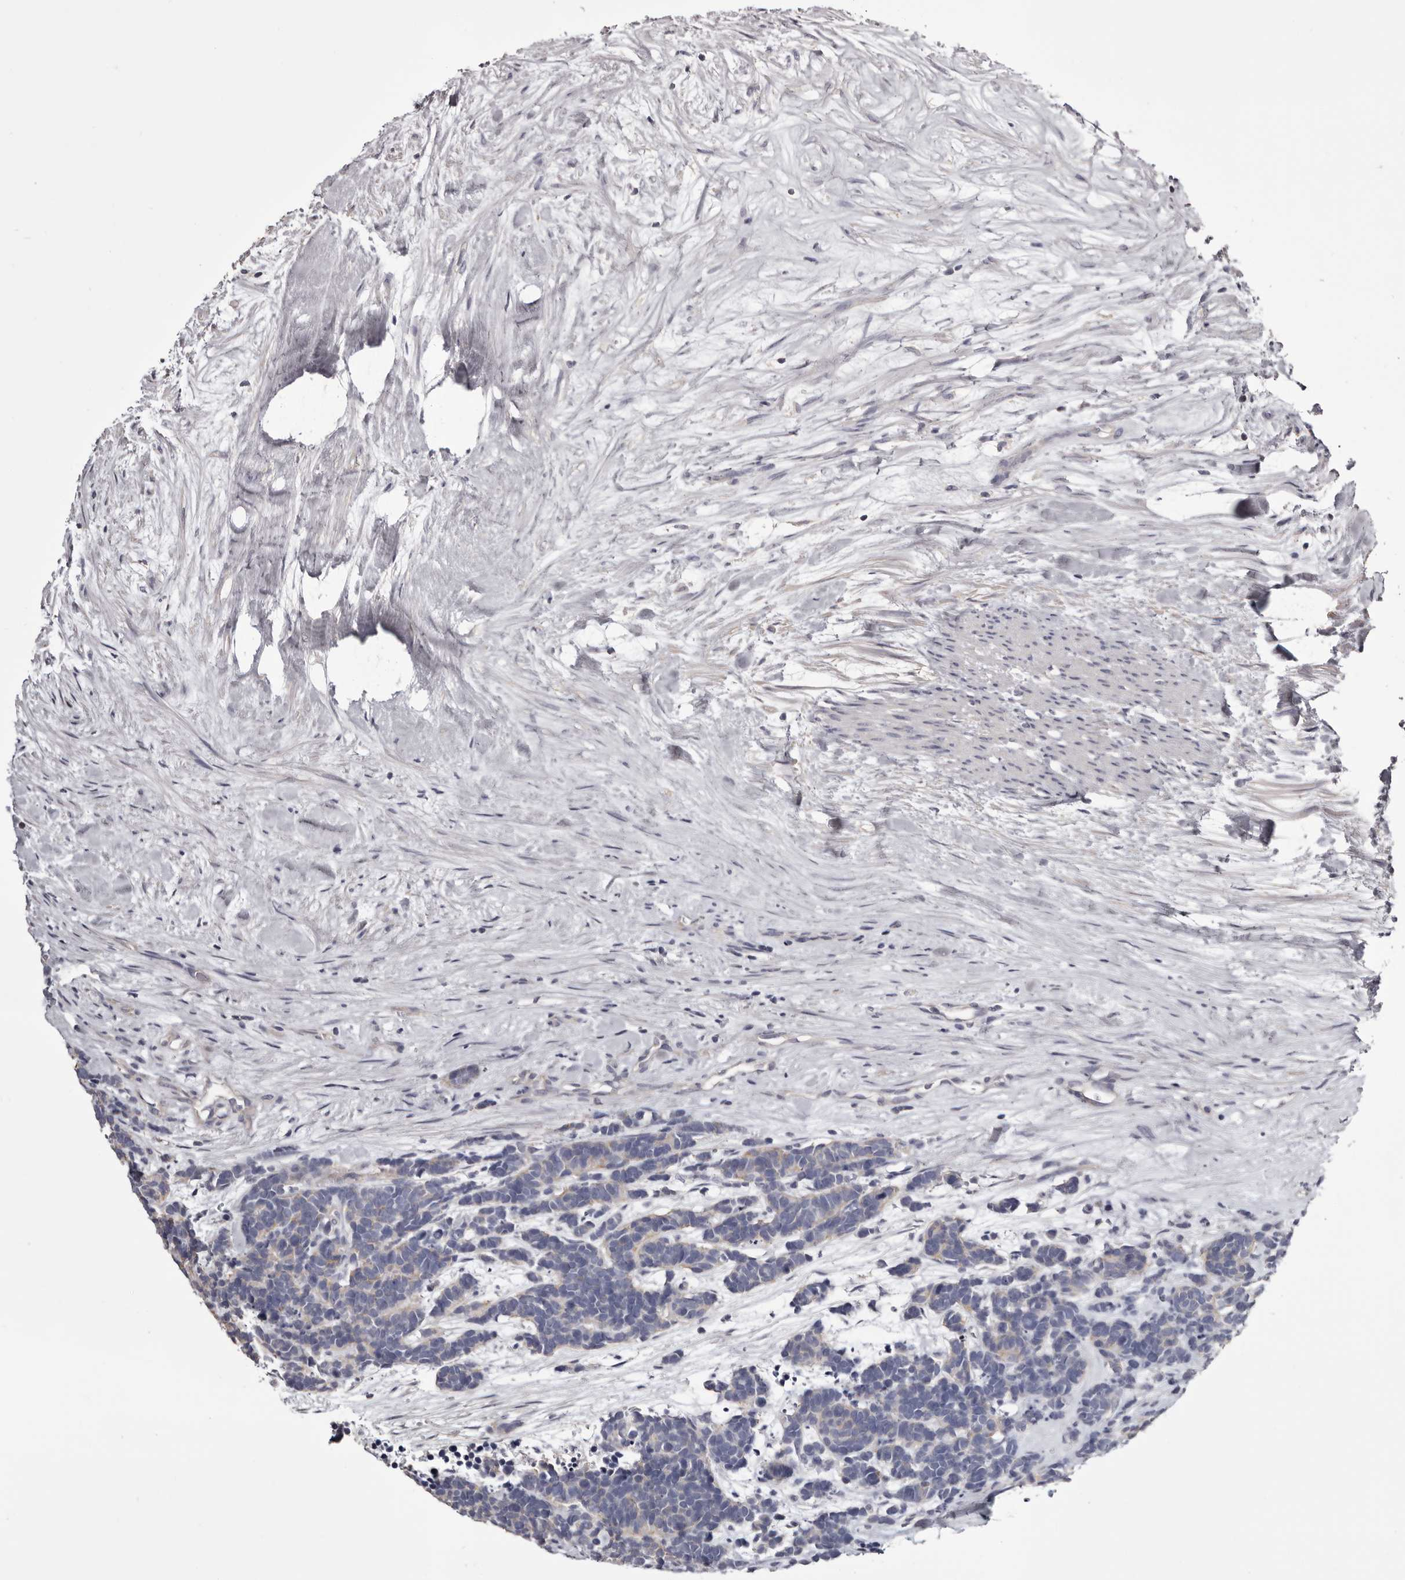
{"staining": {"intensity": "negative", "quantity": "none", "location": "none"}, "tissue": "carcinoid", "cell_type": "Tumor cells", "image_type": "cancer", "snomed": [{"axis": "morphology", "description": "Carcinoma, NOS"}, {"axis": "morphology", "description": "Carcinoid, malignant, NOS"}, {"axis": "topography", "description": "Urinary bladder"}], "caption": "The micrograph reveals no staining of tumor cells in carcinoma. (Immunohistochemistry, brightfield microscopy, high magnification).", "gene": "LAD1", "patient": {"sex": "male", "age": 57}}